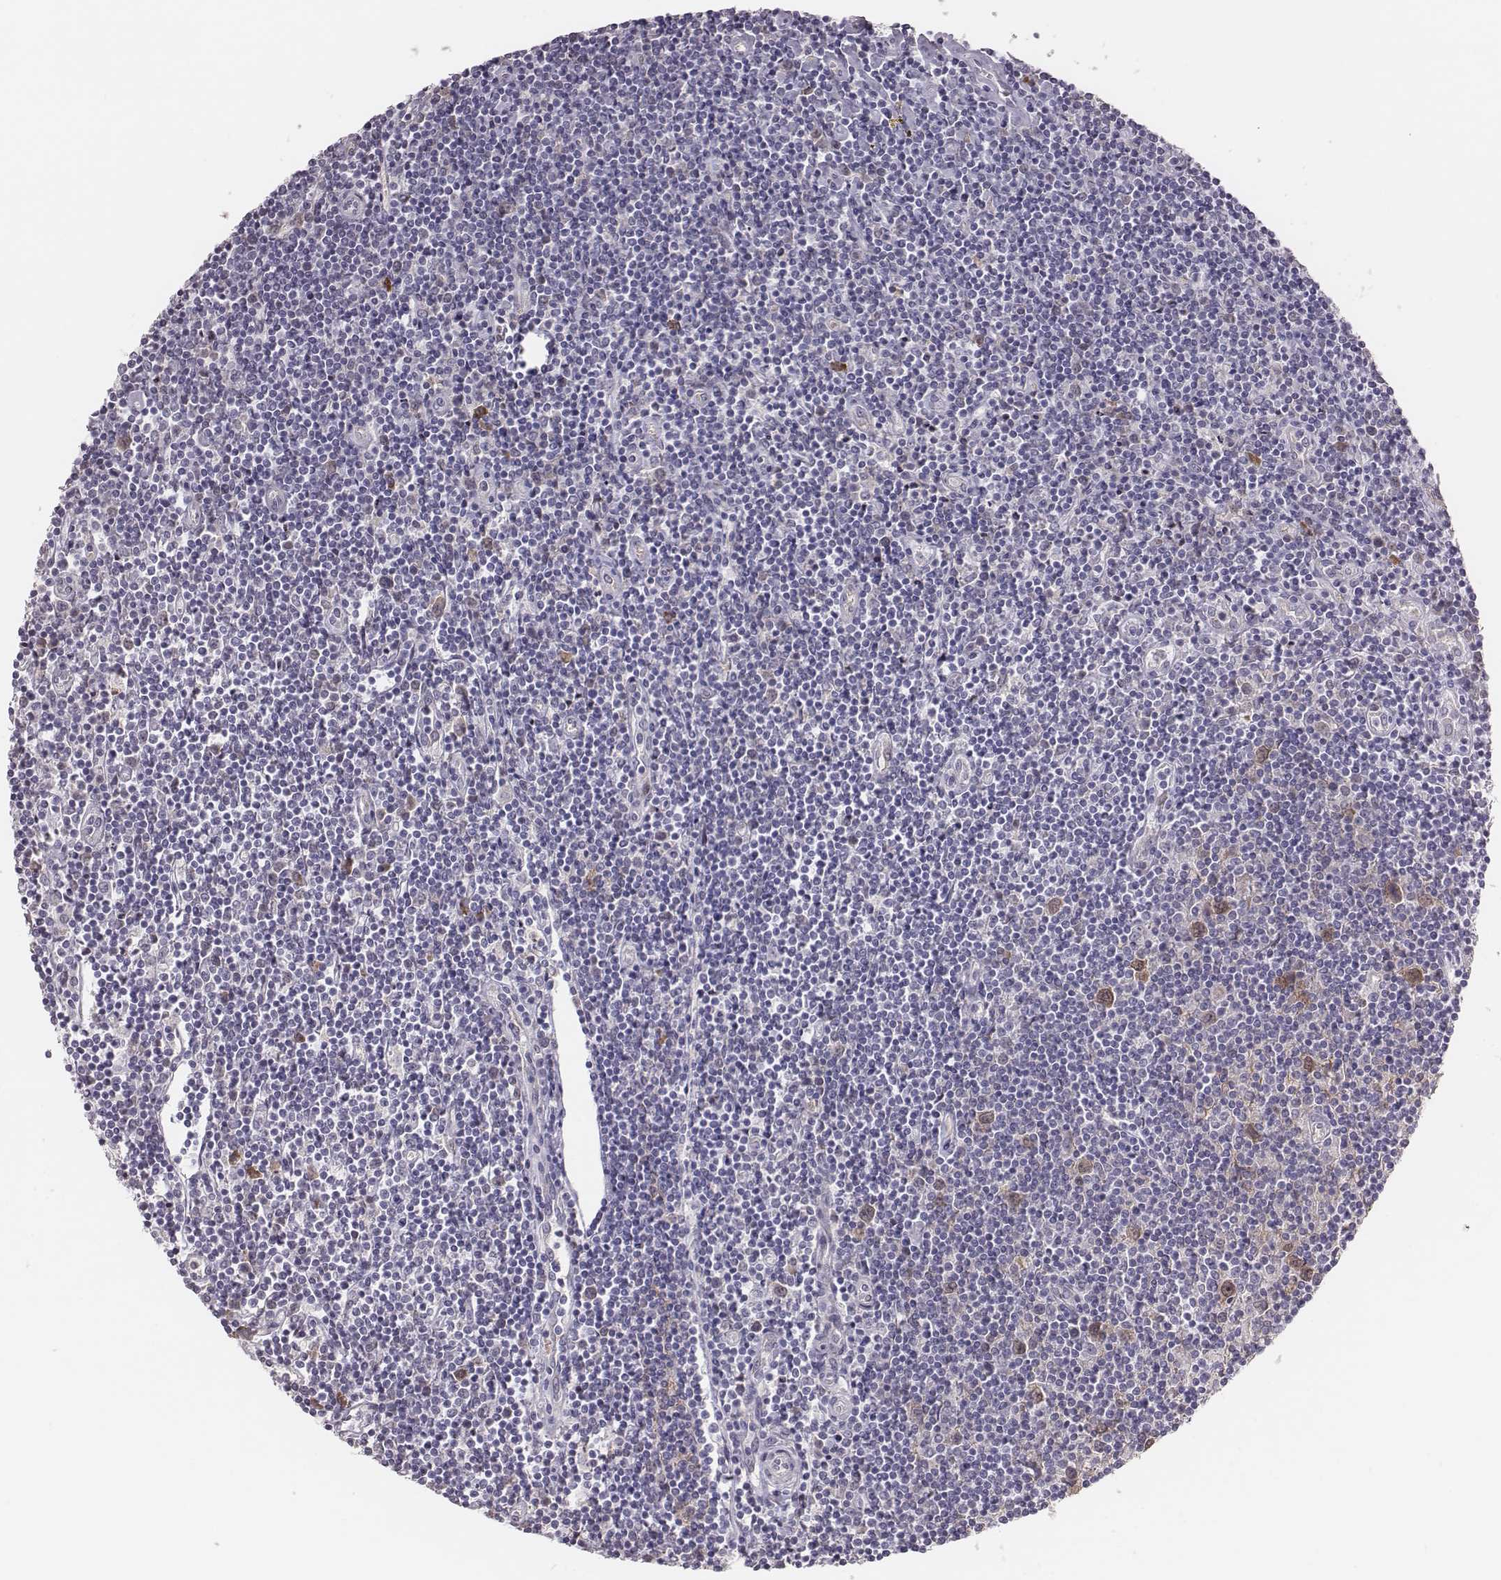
{"staining": {"intensity": "negative", "quantity": "none", "location": "none"}, "tissue": "lymphoma", "cell_type": "Tumor cells", "image_type": "cancer", "snomed": [{"axis": "morphology", "description": "Hodgkin's disease, NOS"}, {"axis": "topography", "description": "Lymph node"}], "caption": "High power microscopy histopathology image of an immunohistochemistry photomicrograph of lymphoma, revealing no significant staining in tumor cells. Brightfield microscopy of immunohistochemistry (IHC) stained with DAB (3,3'-diaminobenzidine) (brown) and hematoxylin (blue), captured at high magnification.", "gene": "PBK", "patient": {"sex": "male", "age": 40}}